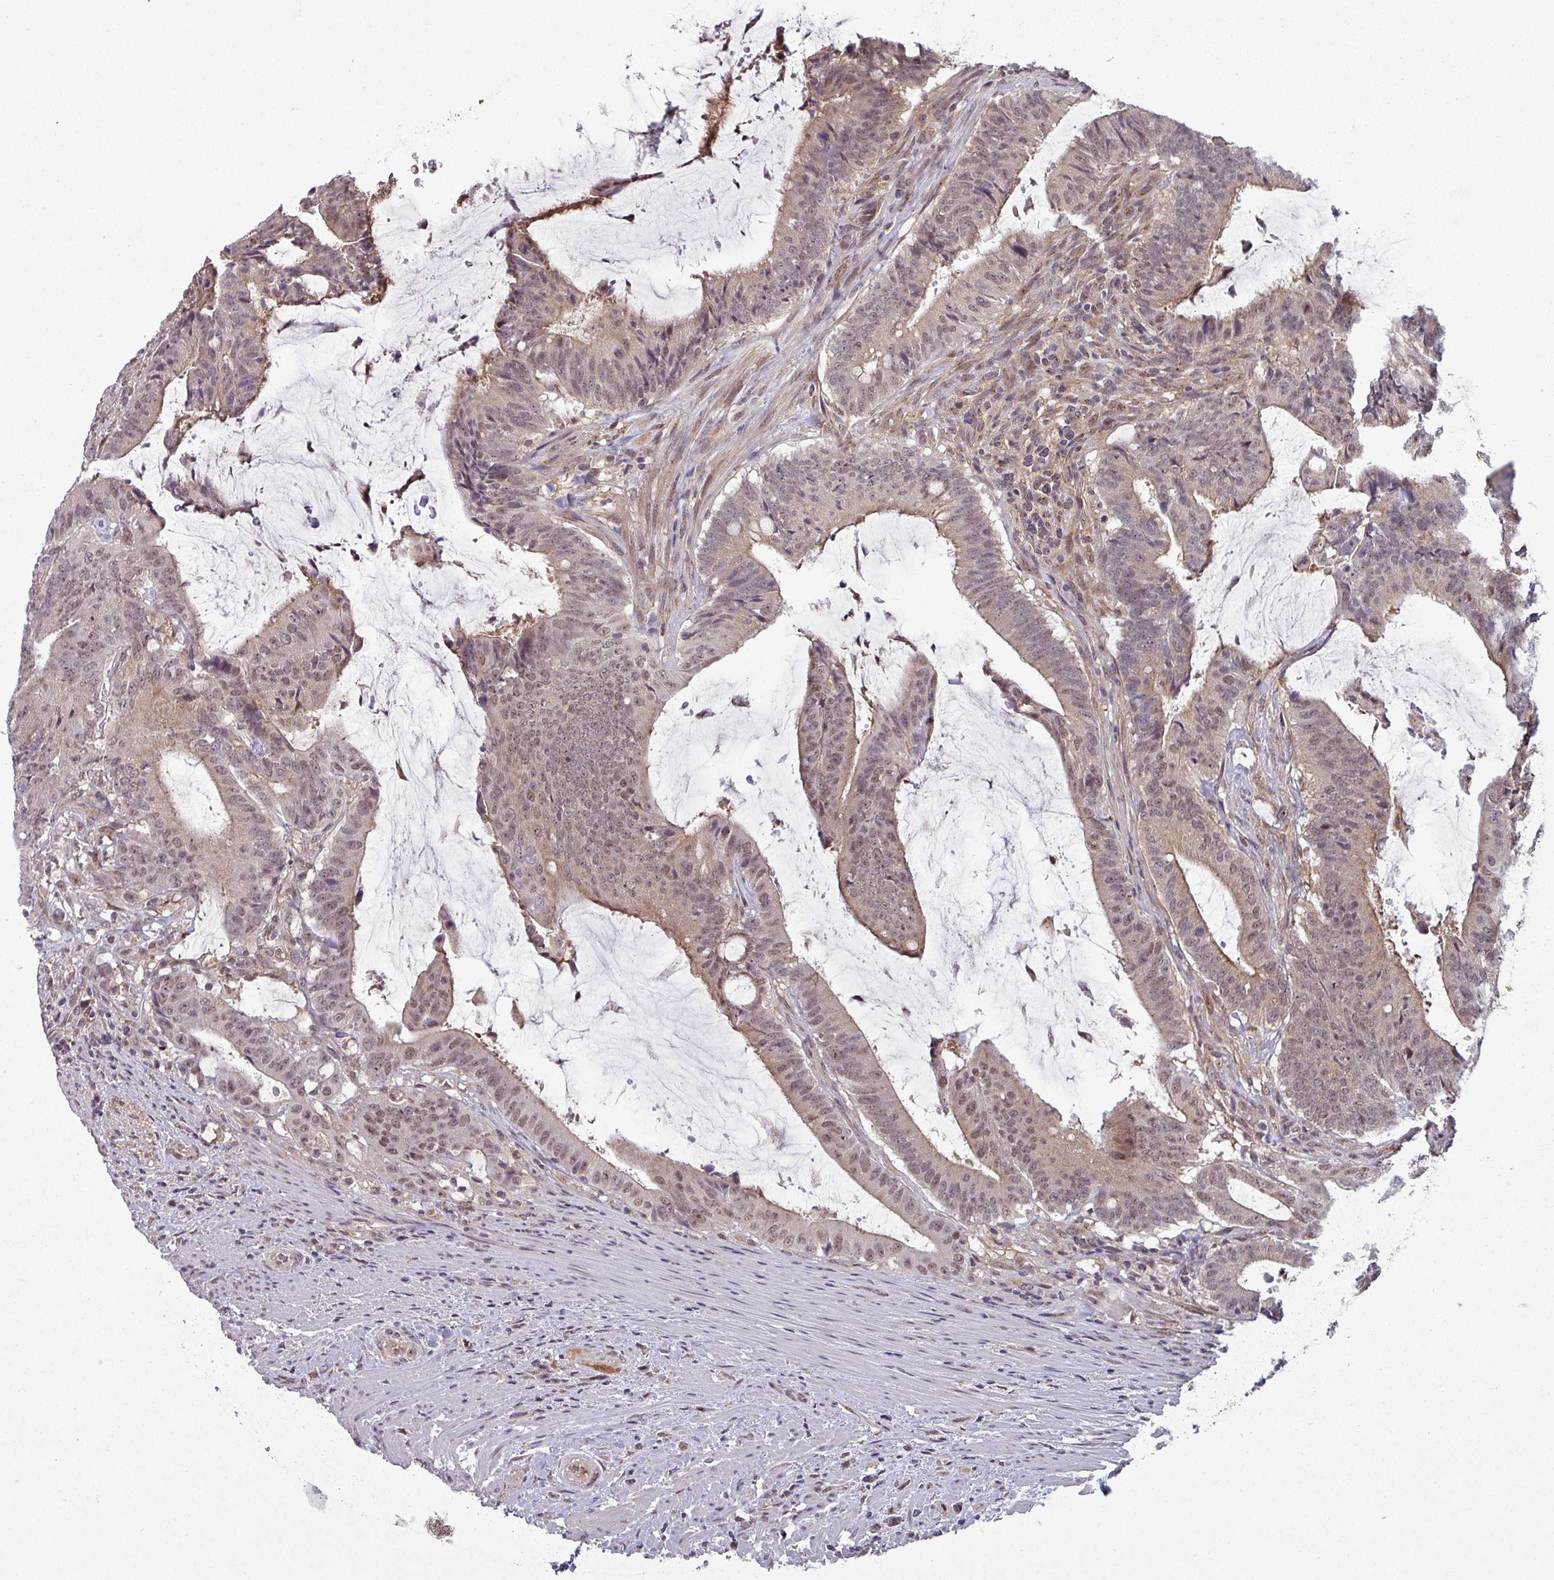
{"staining": {"intensity": "weak", "quantity": ">75%", "location": "nuclear"}, "tissue": "colorectal cancer", "cell_type": "Tumor cells", "image_type": "cancer", "snomed": [{"axis": "morphology", "description": "Adenocarcinoma, NOS"}, {"axis": "topography", "description": "Colon"}], "caption": "Colorectal cancer stained with DAB immunohistochemistry demonstrates low levels of weak nuclear expression in approximately >75% of tumor cells. (brown staining indicates protein expression, while blue staining denotes nuclei).", "gene": "NPFFR1", "patient": {"sex": "female", "age": 43}}